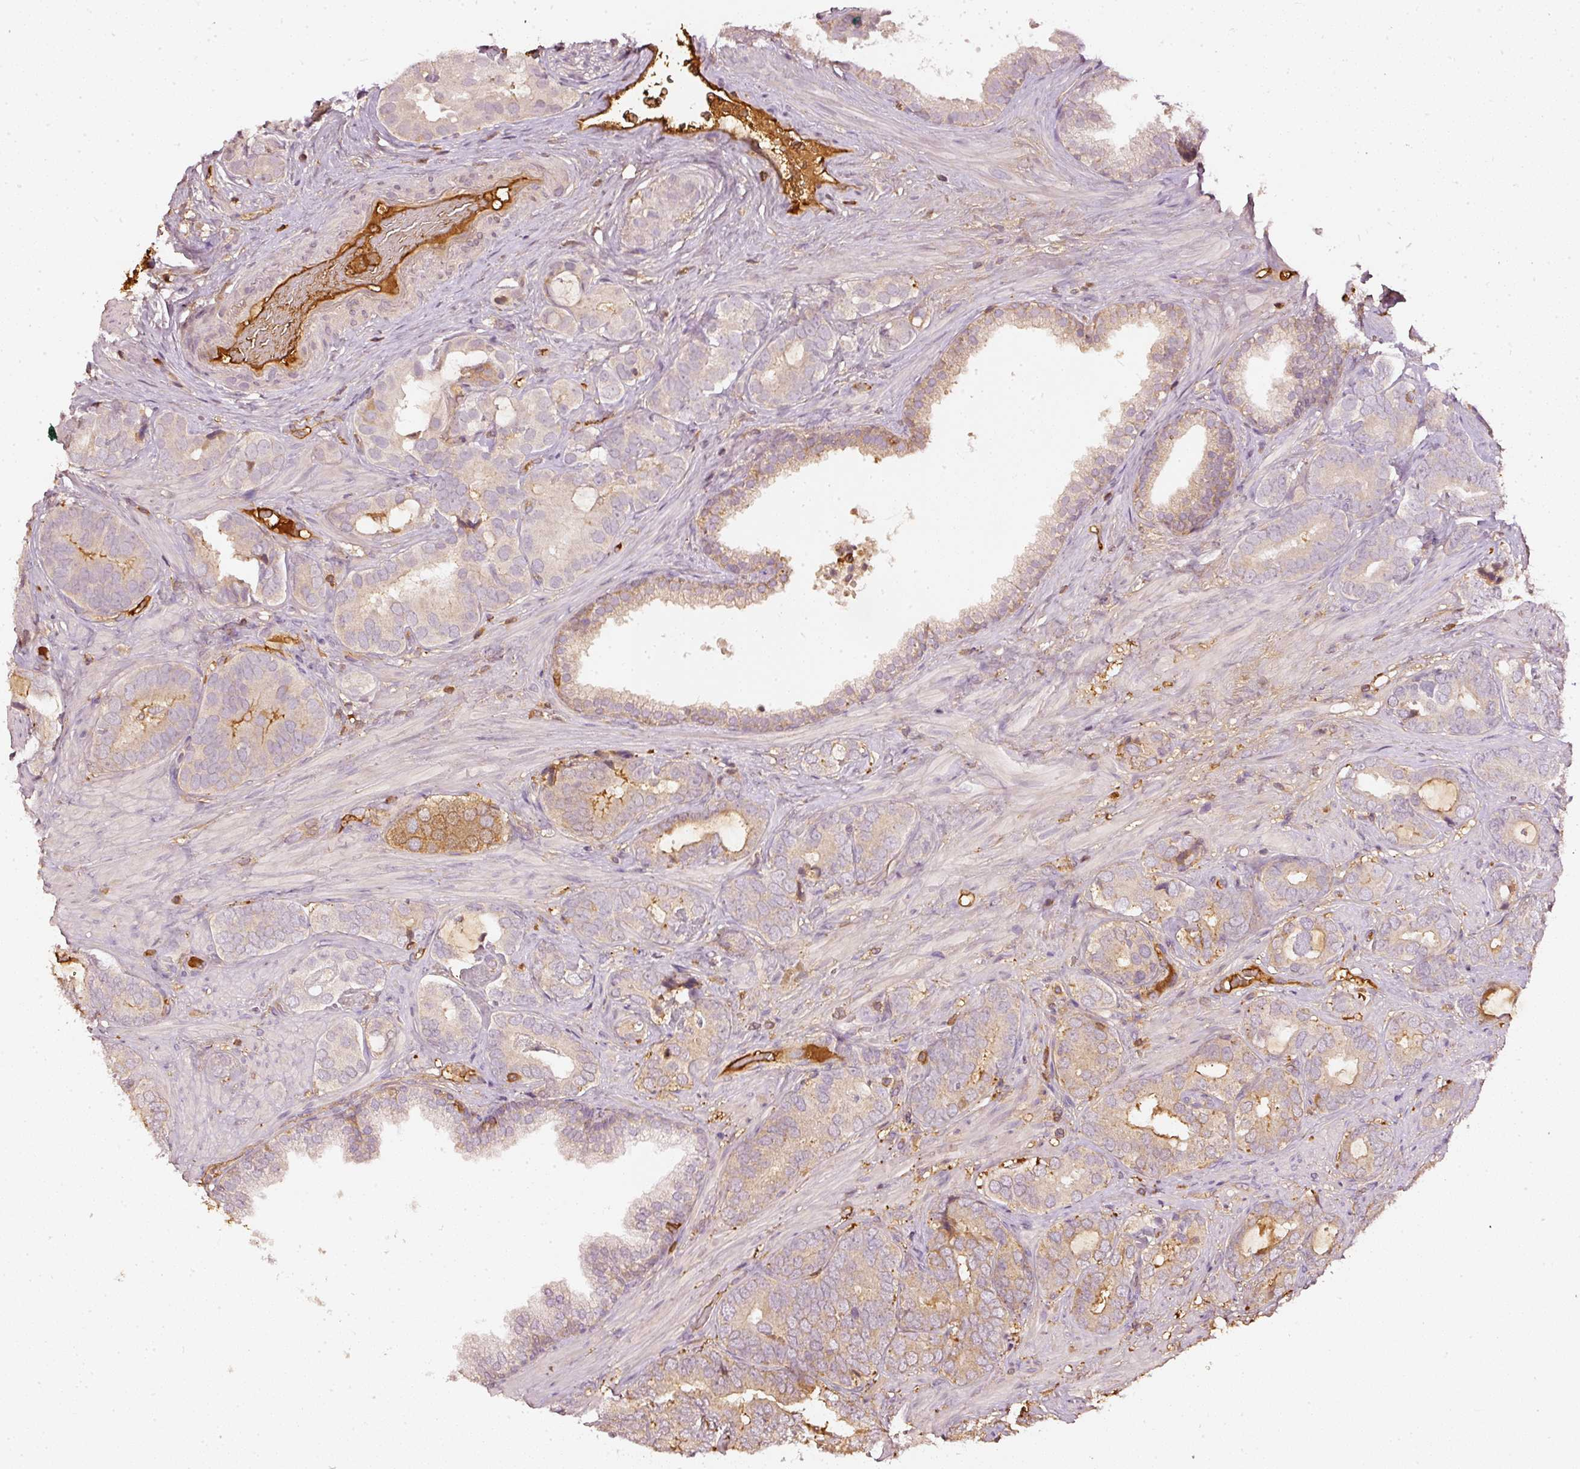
{"staining": {"intensity": "moderate", "quantity": "<25%", "location": "cytoplasmic/membranous"}, "tissue": "prostate cancer", "cell_type": "Tumor cells", "image_type": "cancer", "snomed": [{"axis": "morphology", "description": "Adenocarcinoma, High grade"}, {"axis": "topography", "description": "Prostate"}], "caption": "A brown stain labels moderate cytoplasmic/membranous positivity of a protein in adenocarcinoma (high-grade) (prostate) tumor cells.", "gene": "EVL", "patient": {"sex": "male", "age": 71}}